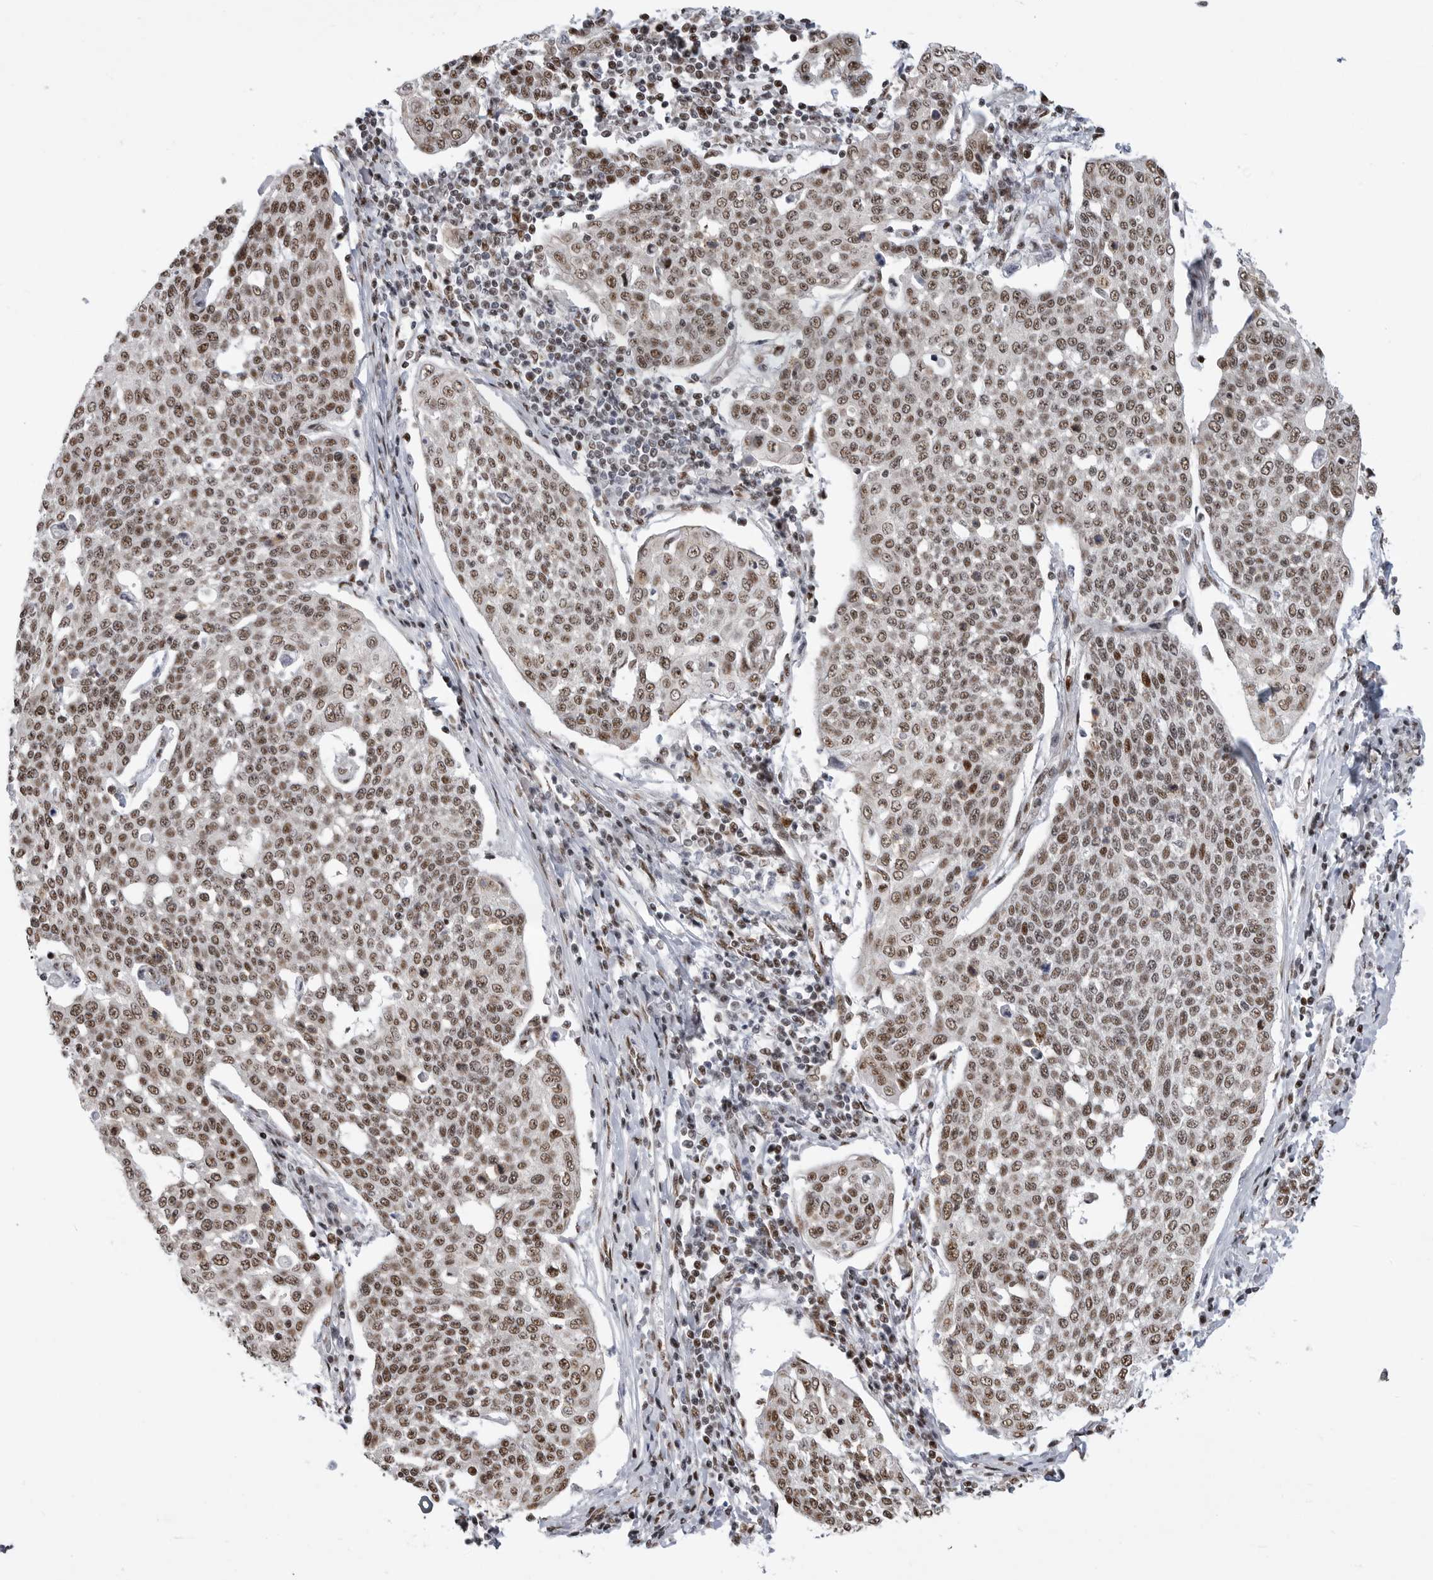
{"staining": {"intensity": "moderate", "quantity": ">75%", "location": "nuclear"}, "tissue": "cervical cancer", "cell_type": "Tumor cells", "image_type": "cancer", "snomed": [{"axis": "morphology", "description": "Squamous cell carcinoma, NOS"}, {"axis": "topography", "description": "Cervix"}], "caption": "This photomicrograph shows IHC staining of human cervical cancer (squamous cell carcinoma), with medium moderate nuclear staining in about >75% of tumor cells.", "gene": "GPATCH2", "patient": {"sex": "female", "age": 34}}